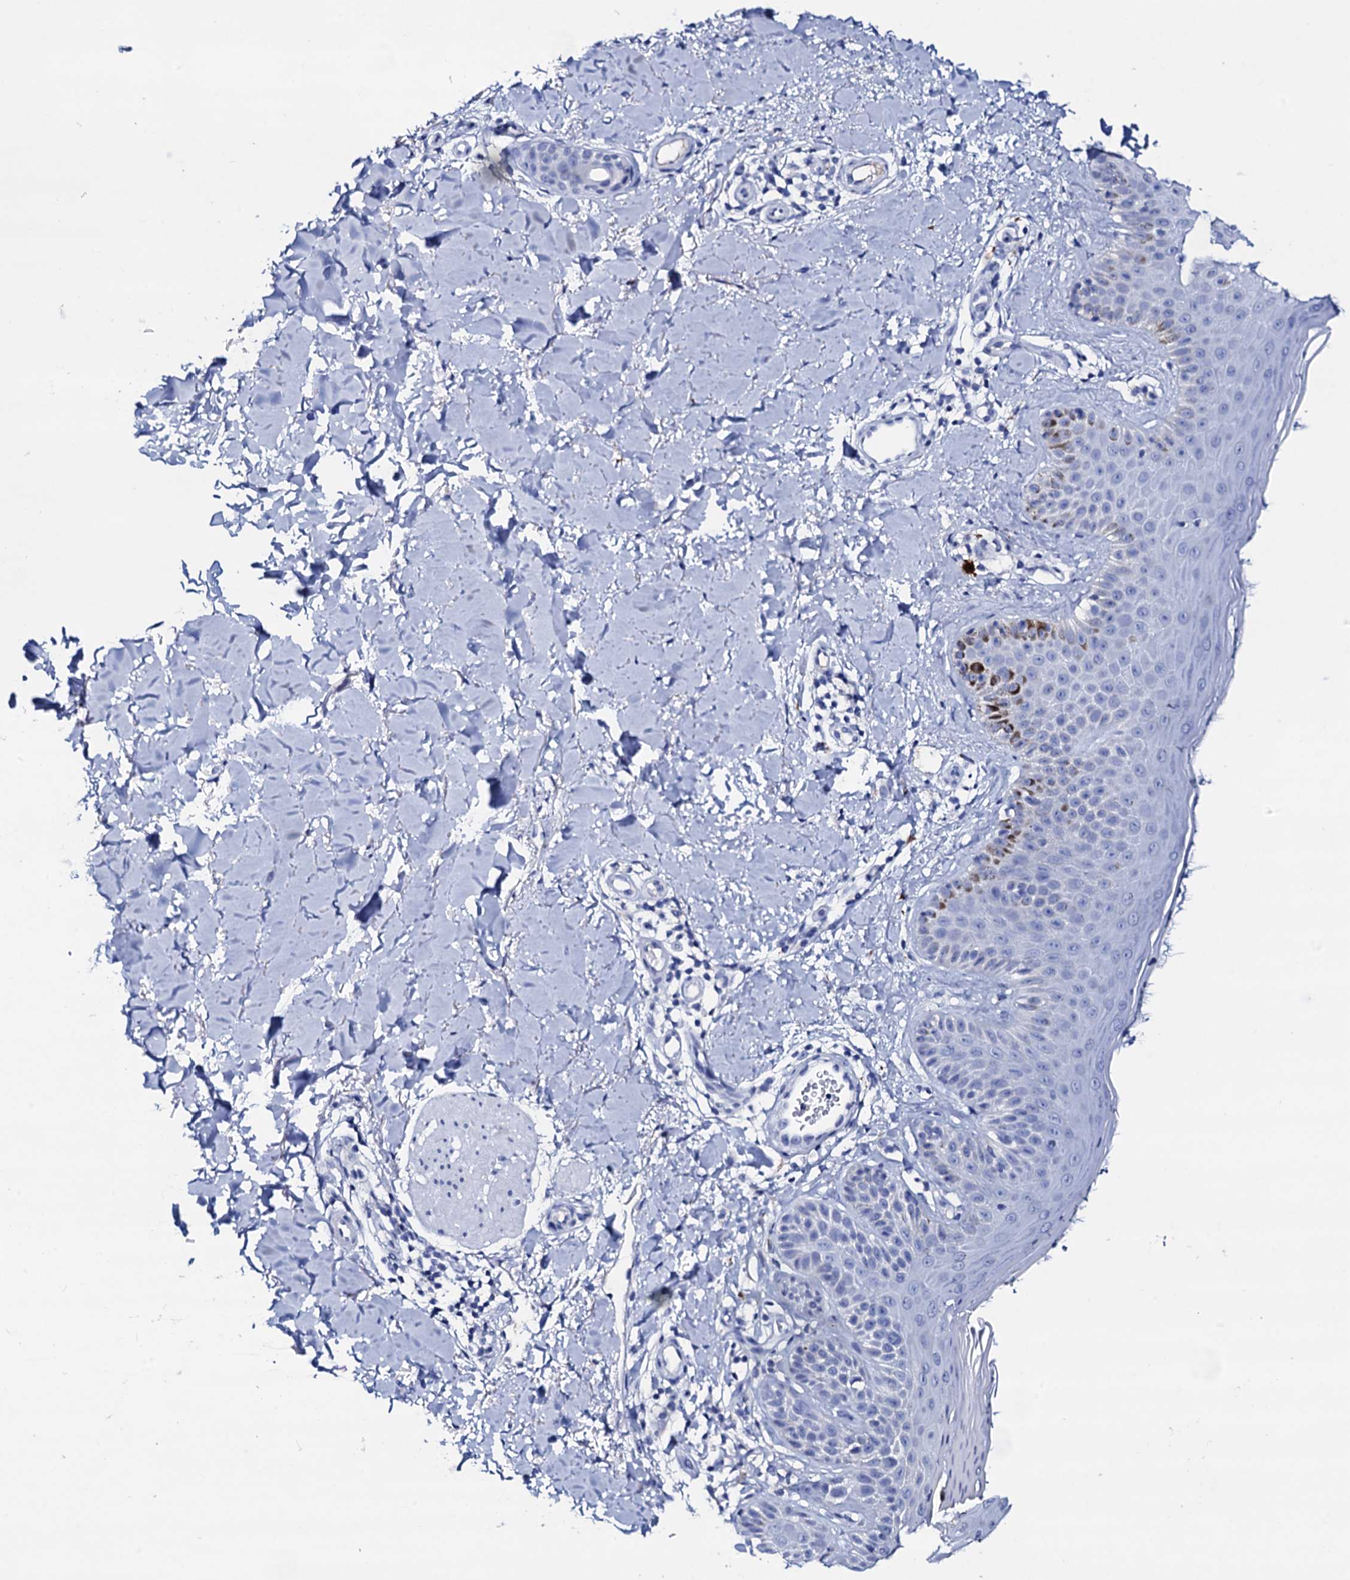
{"staining": {"intensity": "negative", "quantity": "none", "location": "none"}, "tissue": "skin", "cell_type": "Fibroblasts", "image_type": "normal", "snomed": [{"axis": "morphology", "description": "Normal tissue, NOS"}, {"axis": "topography", "description": "Skin"}], "caption": "This is an immunohistochemistry (IHC) micrograph of unremarkable human skin. There is no staining in fibroblasts.", "gene": "FBXL16", "patient": {"sex": "male", "age": 52}}